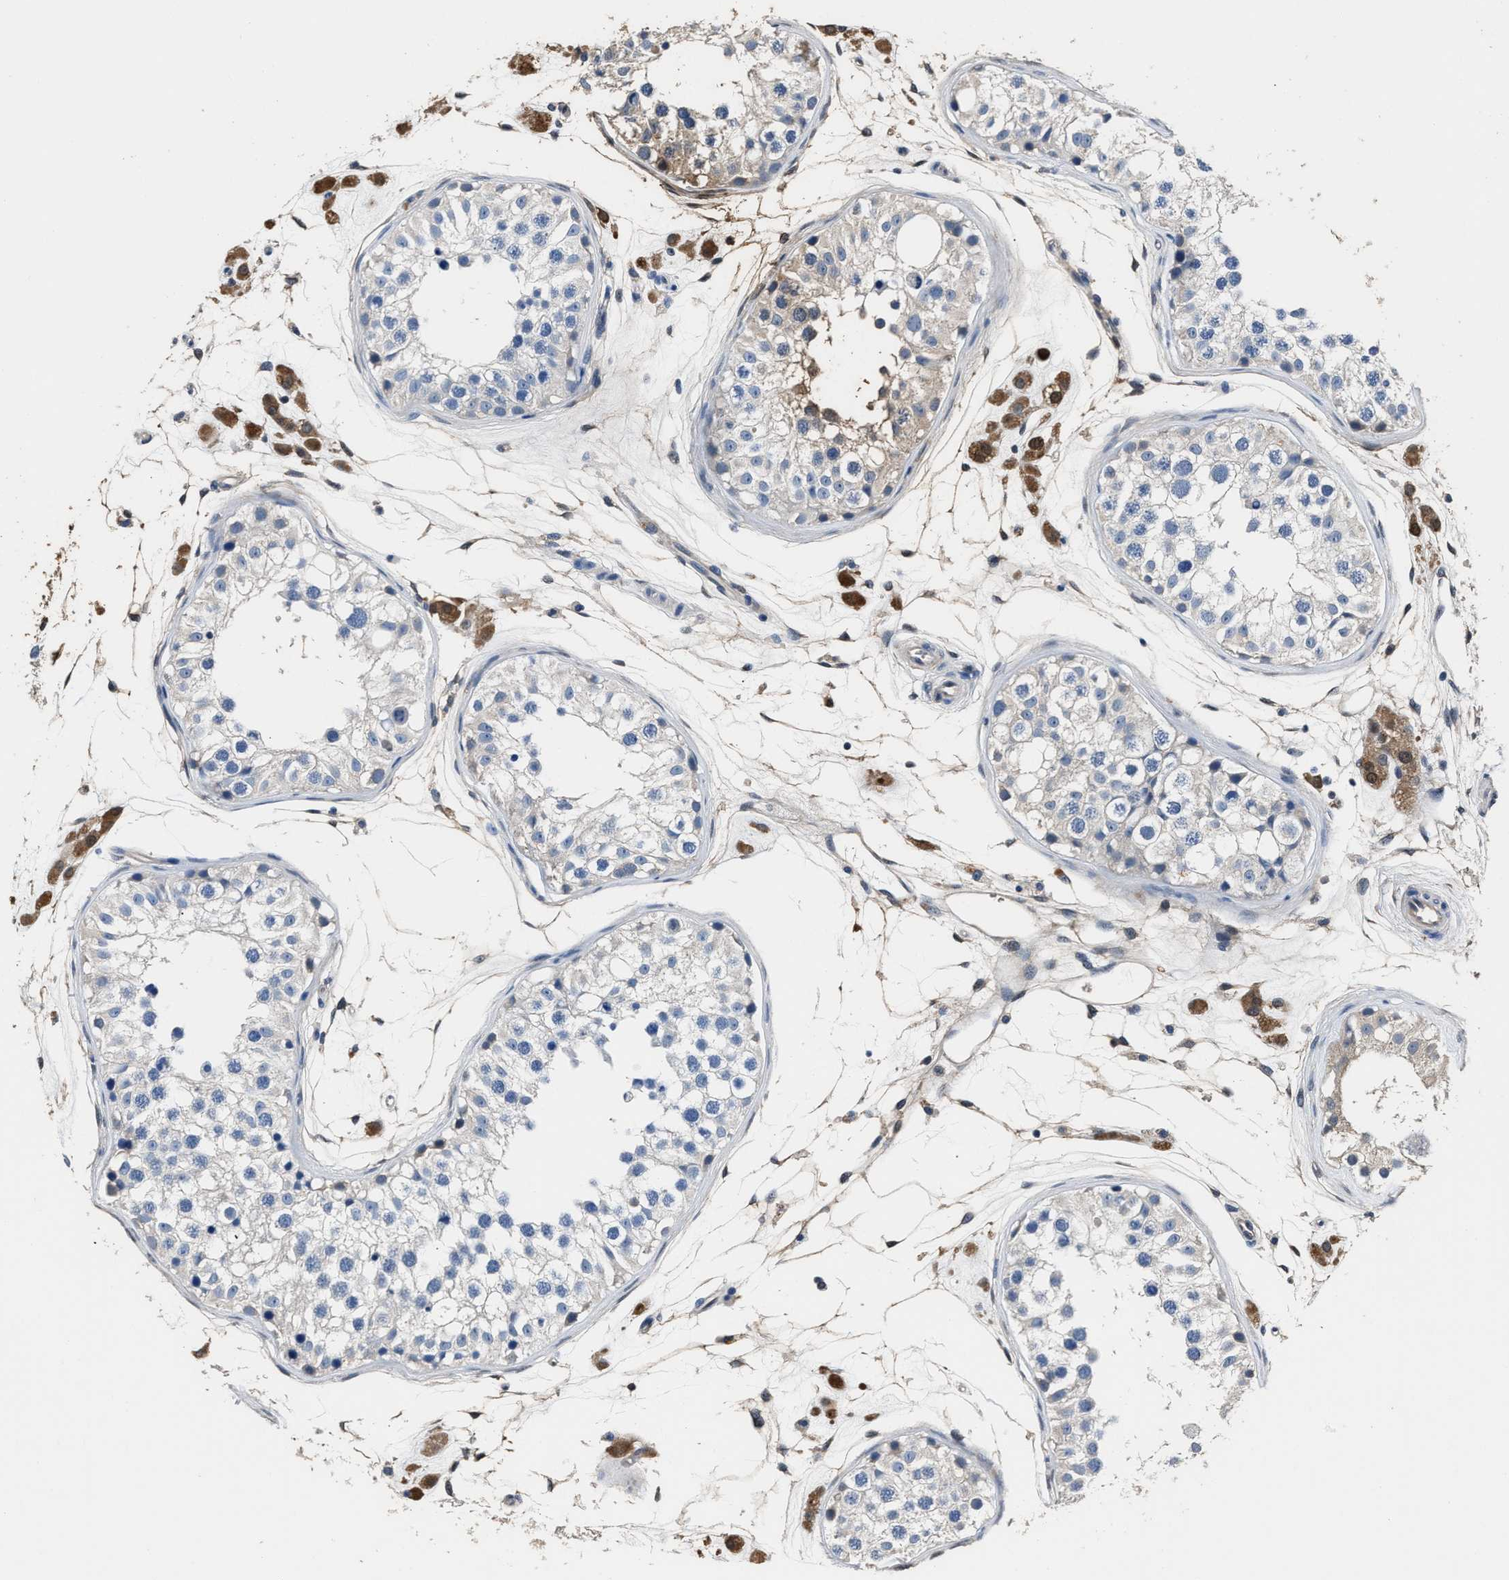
{"staining": {"intensity": "negative", "quantity": "none", "location": "none"}, "tissue": "testis", "cell_type": "Cells in seminiferous ducts", "image_type": "normal", "snomed": [{"axis": "morphology", "description": "Normal tissue, NOS"}, {"axis": "morphology", "description": "Adenocarcinoma, metastatic, NOS"}, {"axis": "topography", "description": "Testis"}], "caption": "A micrograph of human testis is negative for staining in cells in seminiferous ducts. (Stains: DAB (3,3'-diaminobenzidine) immunohistochemistry with hematoxylin counter stain, Microscopy: brightfield microscopy at high magnification).", "gene": "GSTP1", "patient": {"sex": "male", "age": 26}}